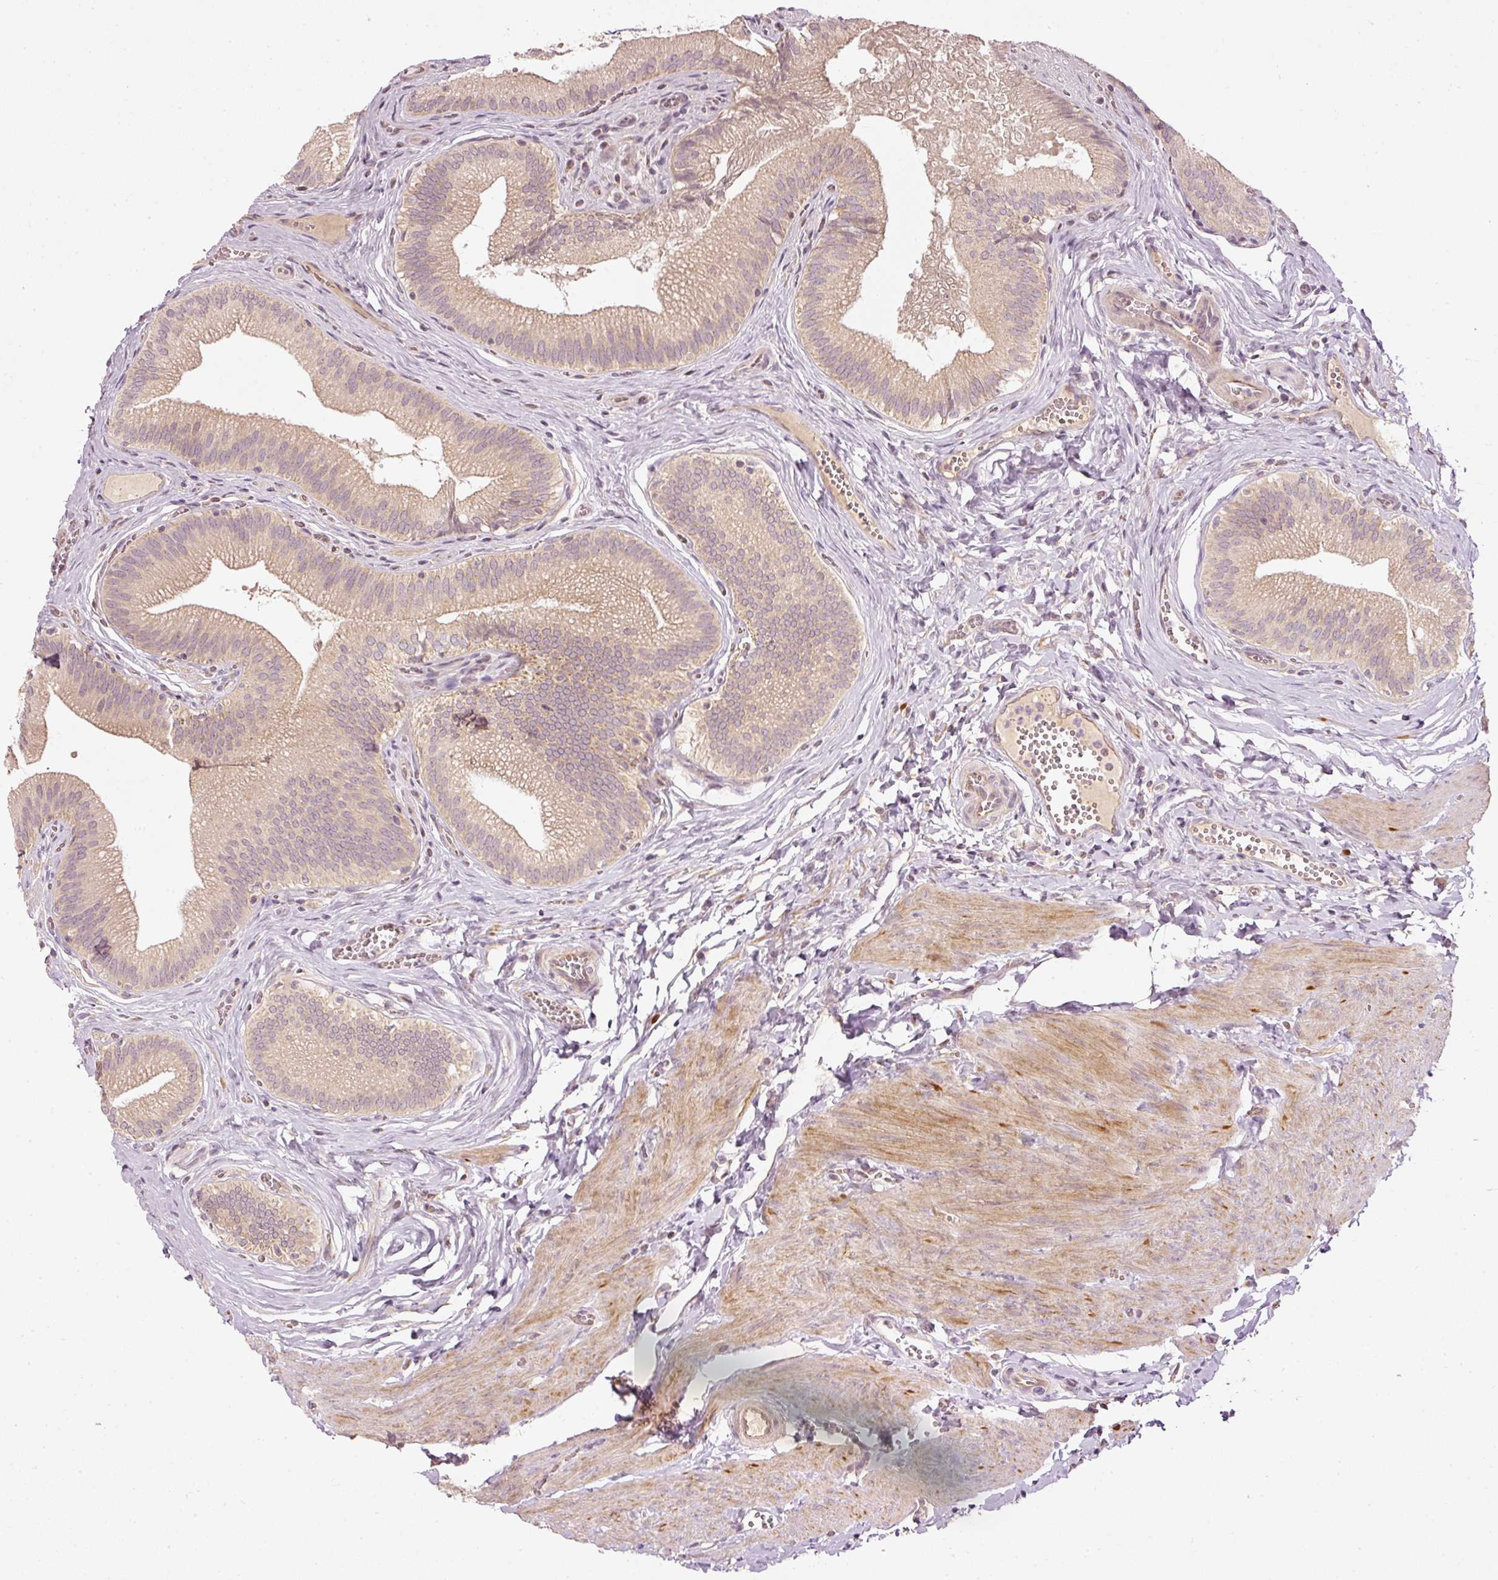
{"staining": {"intensity": "moderate", "quantity": ">75%", "location": "cytoplasmic/membranous"}, "tissue": "gallbladder", "cell_type": "Glandular cells", "image_type": "normal", "snomed": [{"axis": "morphology", "description": "Normal tissue, NOS"}, {"axis": "topography", "description": "Gallbladder"}], "caption": "Moderate cytoplasmic/membranous positivity for a protein is seen in approximately >75% of glandular cells of benign gallbladder using IHC.", "gene": "CDC20B", "patient": {"sex": "male", "age": 17}}